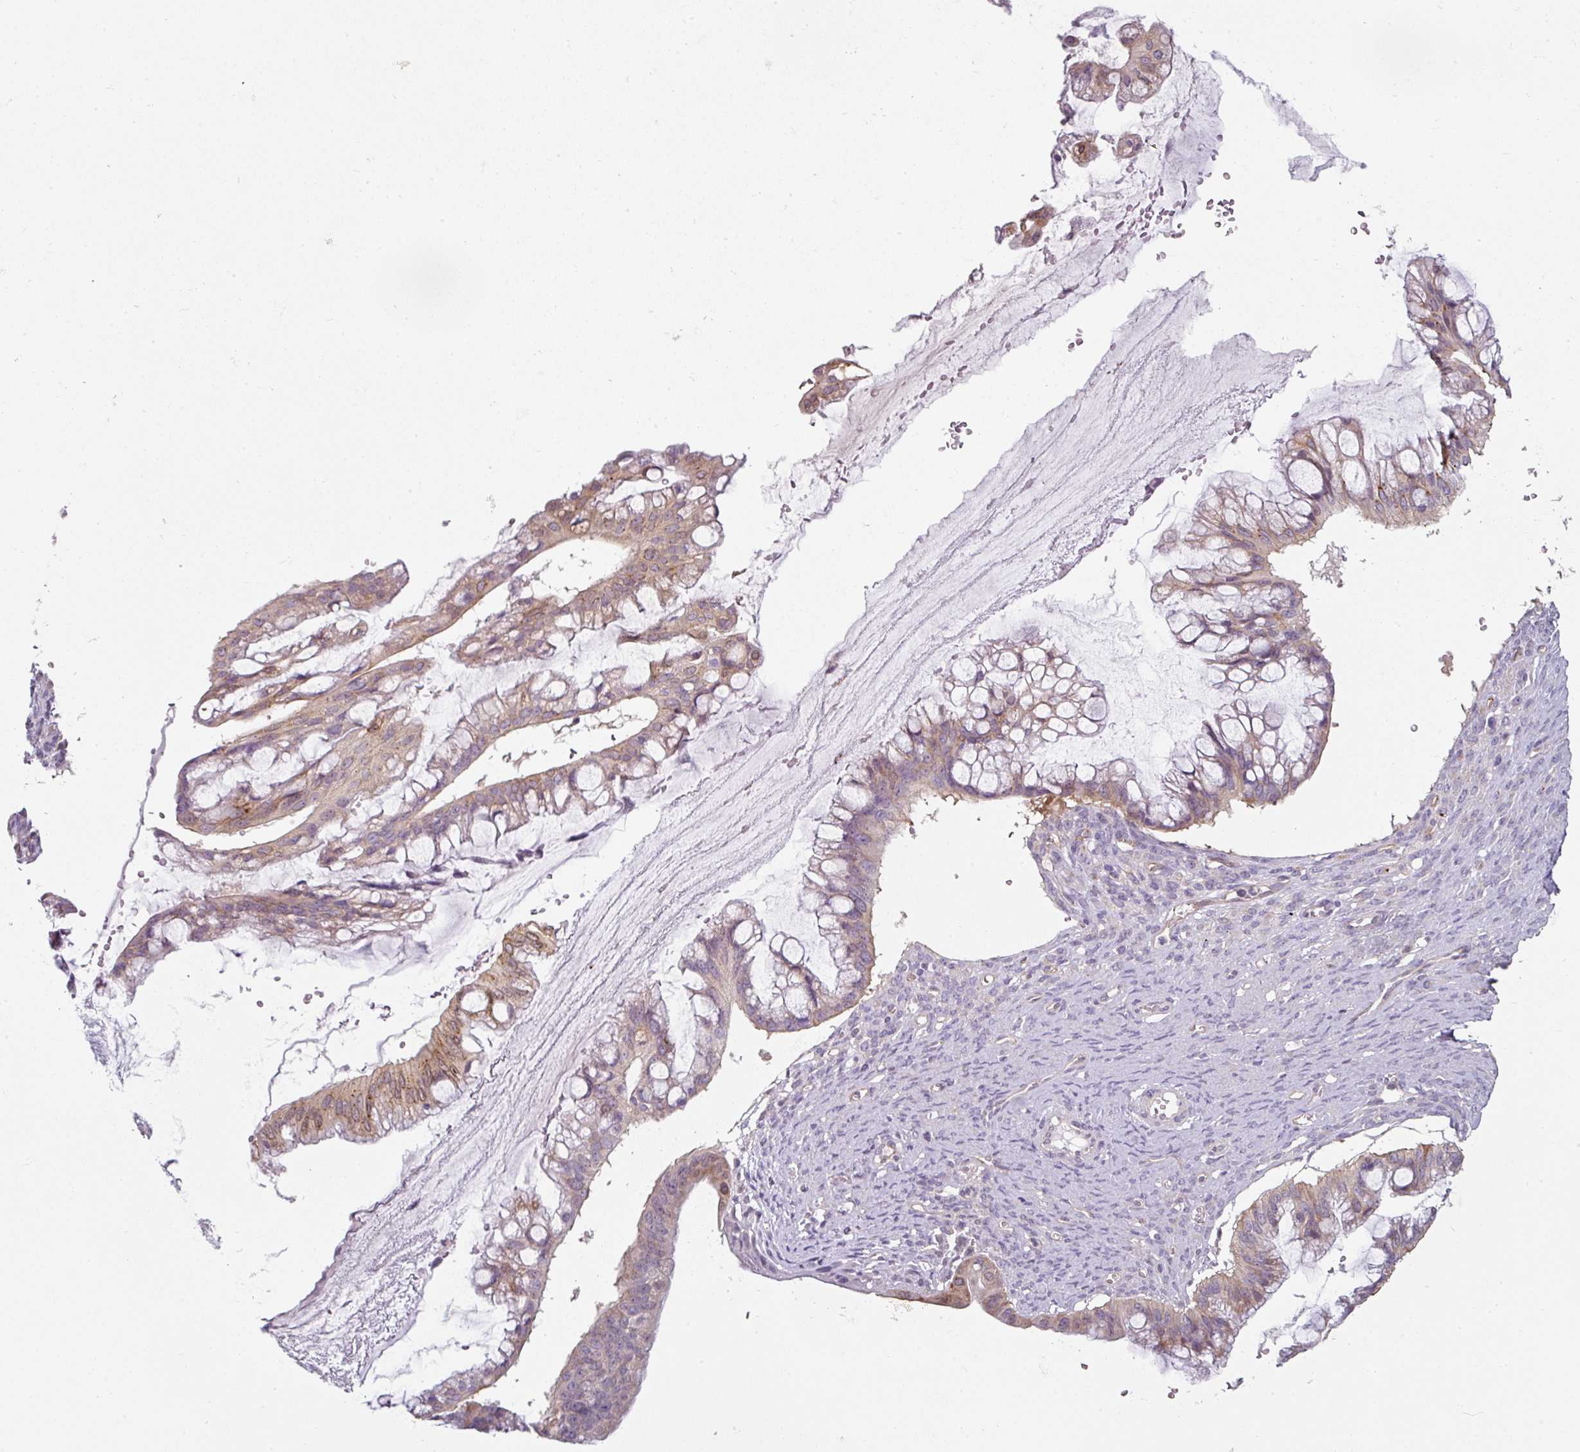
{"staining": {"intensity": "moderate", "quantity": "25%-75%", "location": "cytoplasmic/membranous"}, "tissue": "ovarian cancer", "cell_type": "Tumor cells", "image_type": "cancer", "snomed": [{"axis": "morphology", "description": "Cystadenocarcinoma, mucinous, NOS"}, {"axis": "topography", "description": "Ovary"}], "caption": "Tumor cells demonstrate medium levels of moderate cytoplasmic/membranous staining in about 25%-75% of cells in ovarian cancer.", "gene": "C19orf33", "patient": {"sex": "female", "age": 73}}